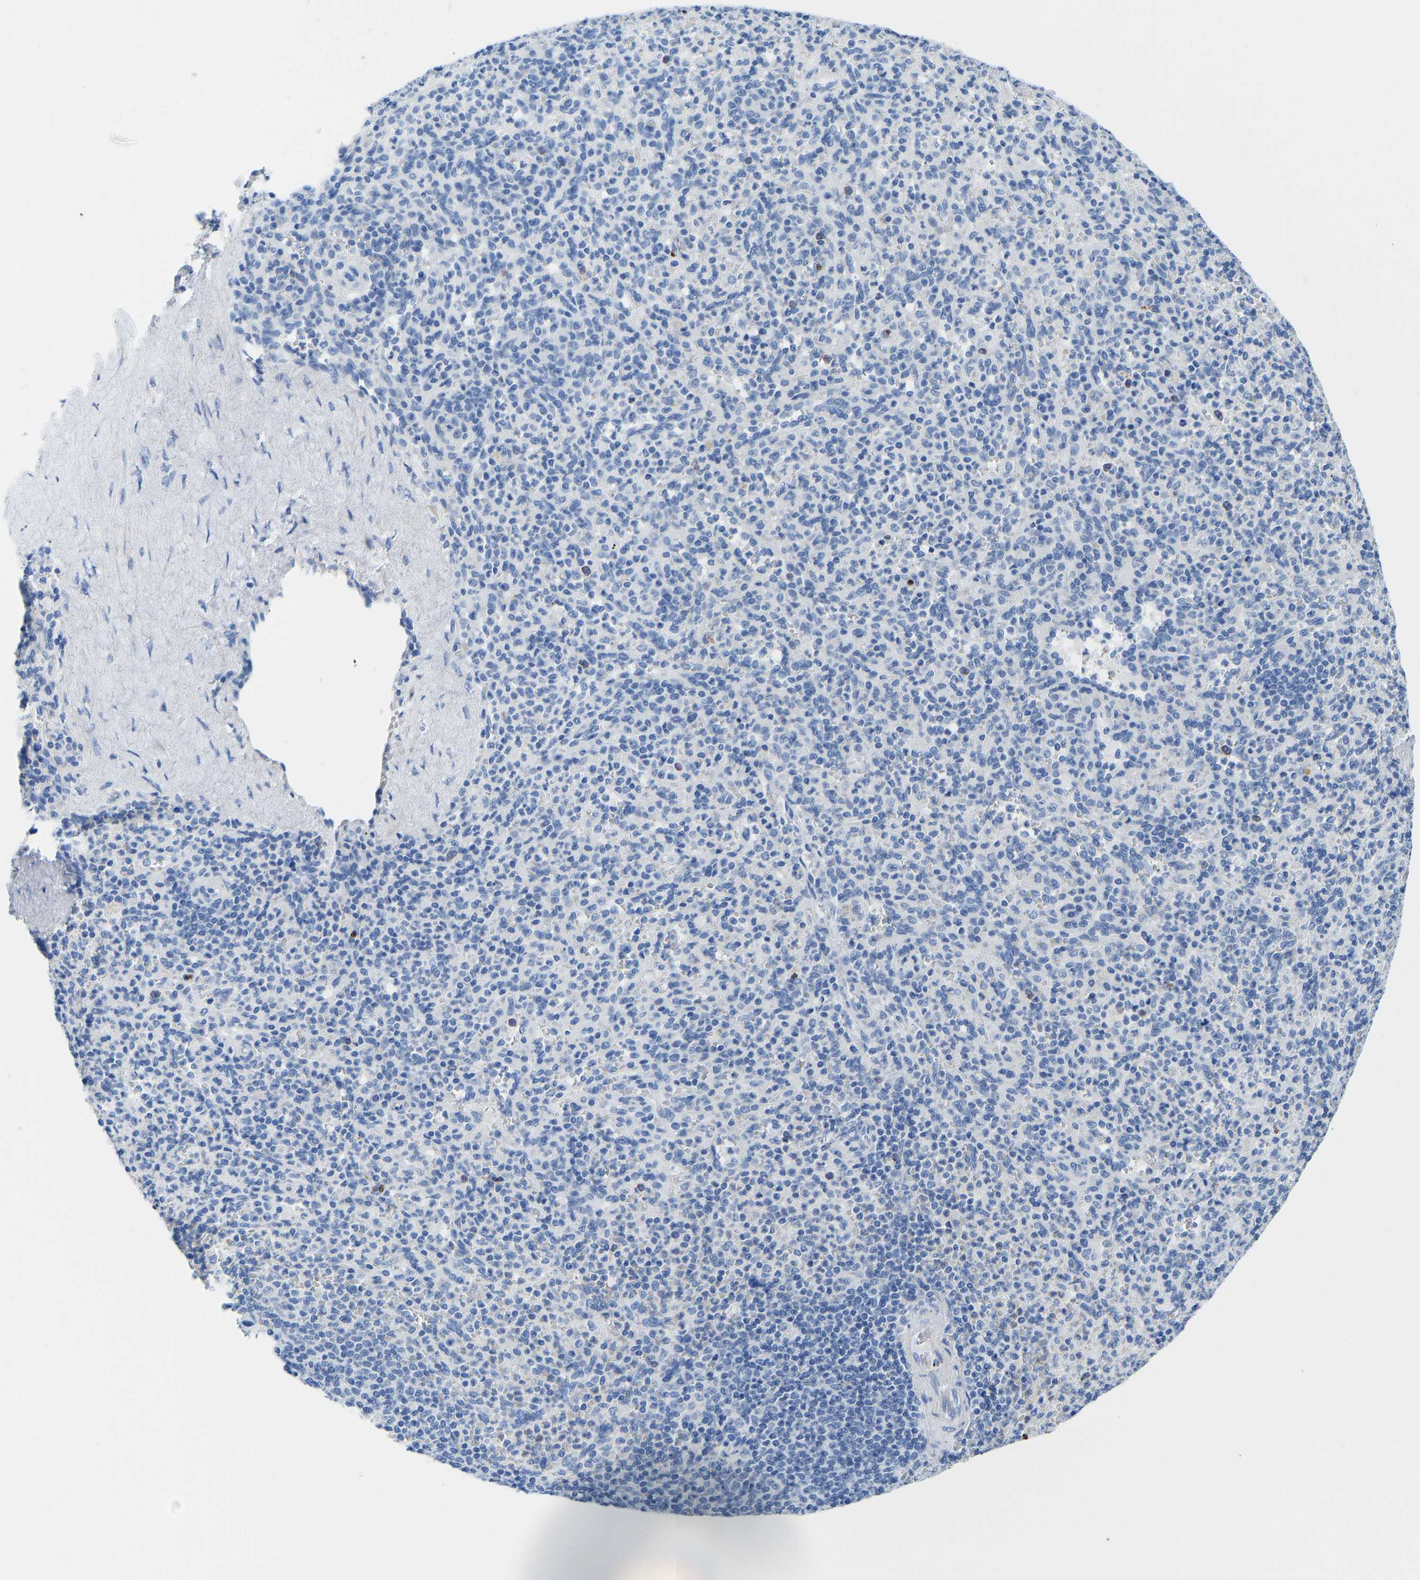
{"staining": {"intensity": "negative", "quantity": "none", "location": "none"}, "tissue": "spleen", "cell_type": "Cells in red pulp", "image_type": "normal", "snomed": [{"axis": "morphology", "description": "Normal tissue, NOS"}, {"axis": "topography", "description": "Spleen"}], "caption": "Micrograph shows no protein expression in cells in red pulp of unremarkable spleen. (DAB immunohistochemistry (IHC), high magnification).", "gene": "NKAIN3", "patient": {"sex": "male", "age": 36}}